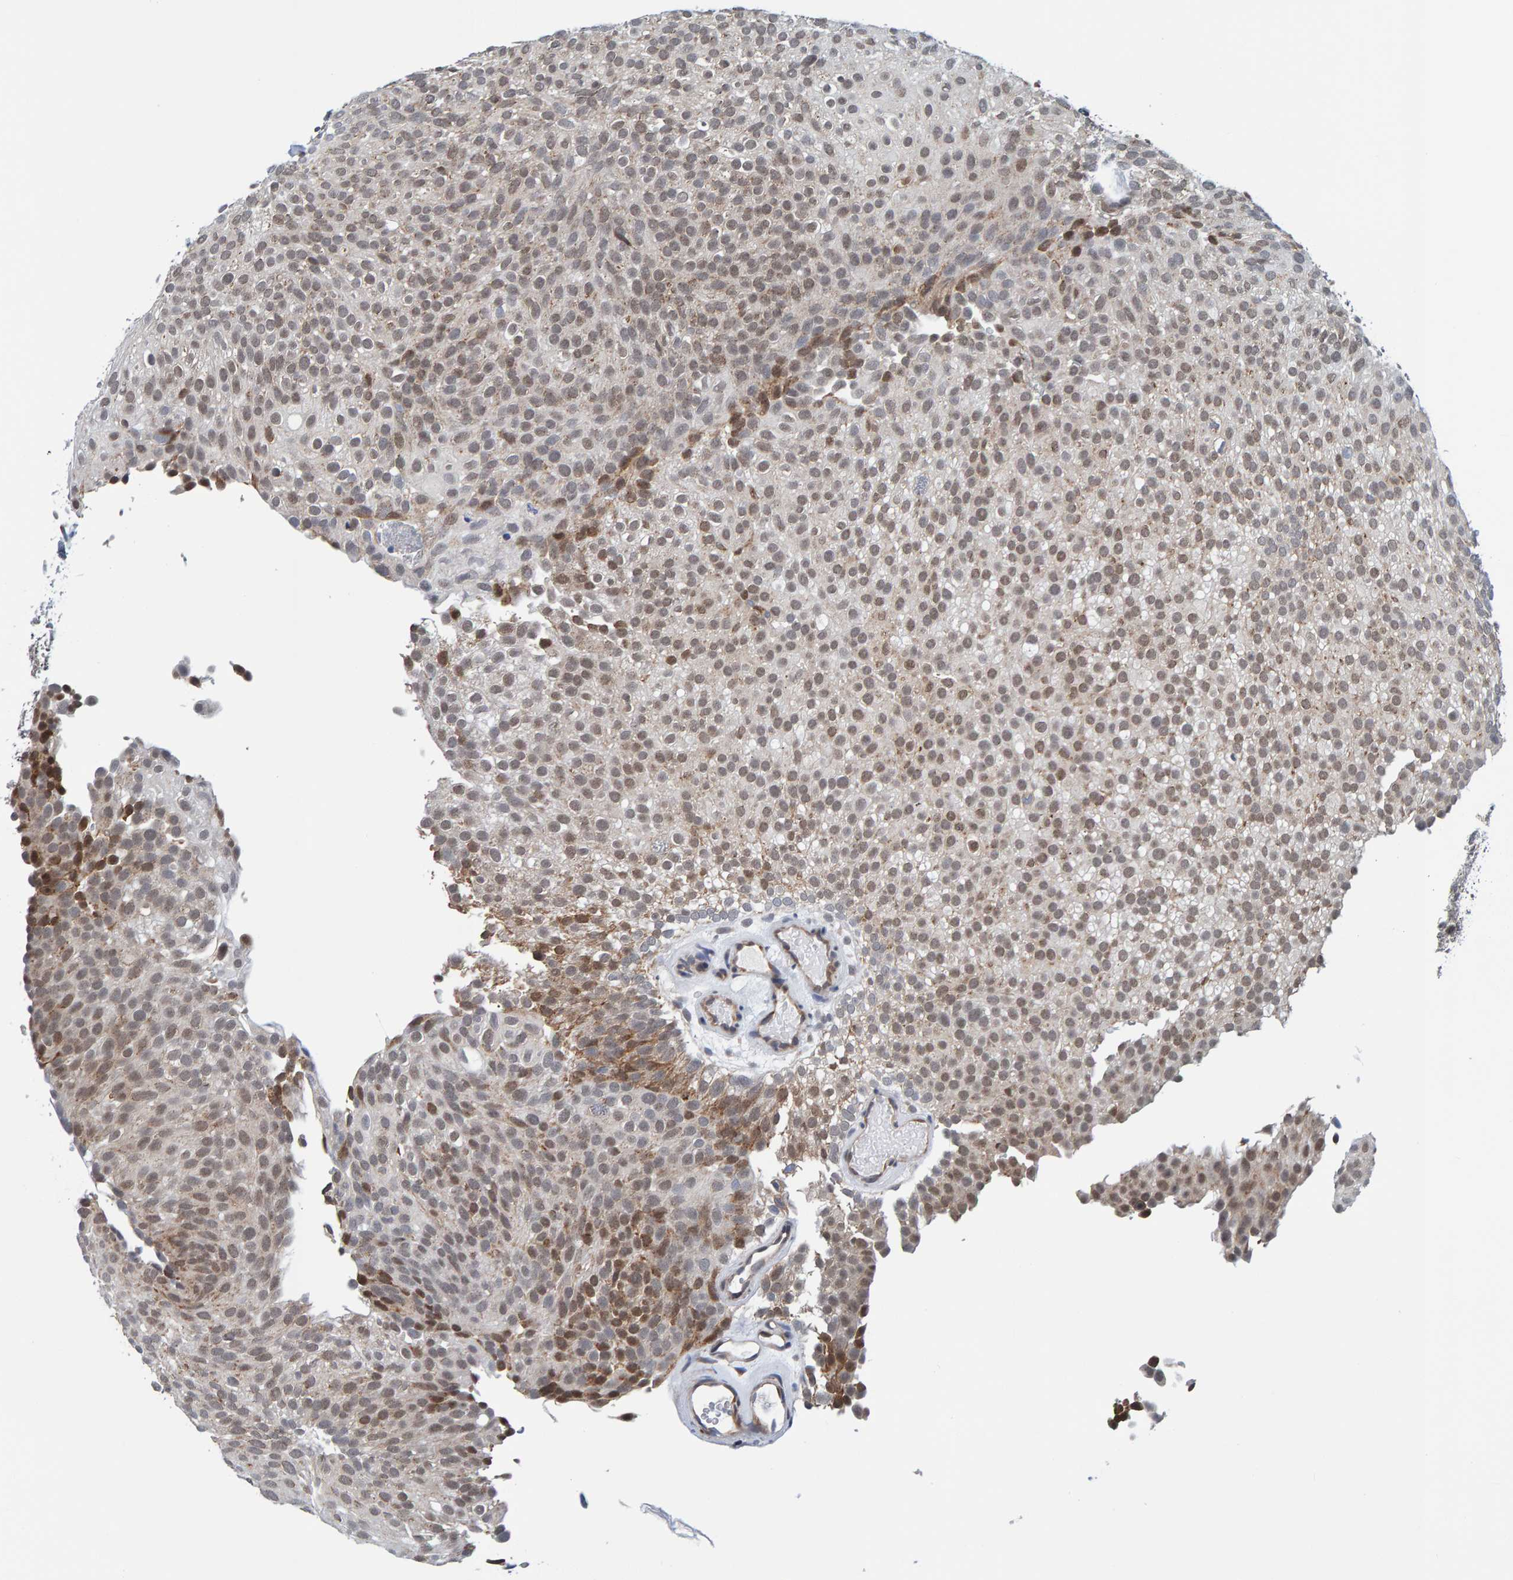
{"staining": {"intensity": "moderate", "quantity": ">75%", "location": "cytoplasmic/membranous,nuclear"}, "tissue": "urothelial cancer", "cell_type": "Tumor cells", "image_type": "cancer", "snomed": [{"axis": "morphology", "description": "Urothelial carcinoma, Low grade"}, {"axis": "topography", "description": "Urinary bladder"}], "caption": "Immunohistochemical staining of urothelial cancer demonstrates medium levels of moderate cytoplasmic/membranous and nuclear expression in approximately >75% of tumor cells.", "gene": "SCRN2", "patient": {"sex": "male", "age": 78}}